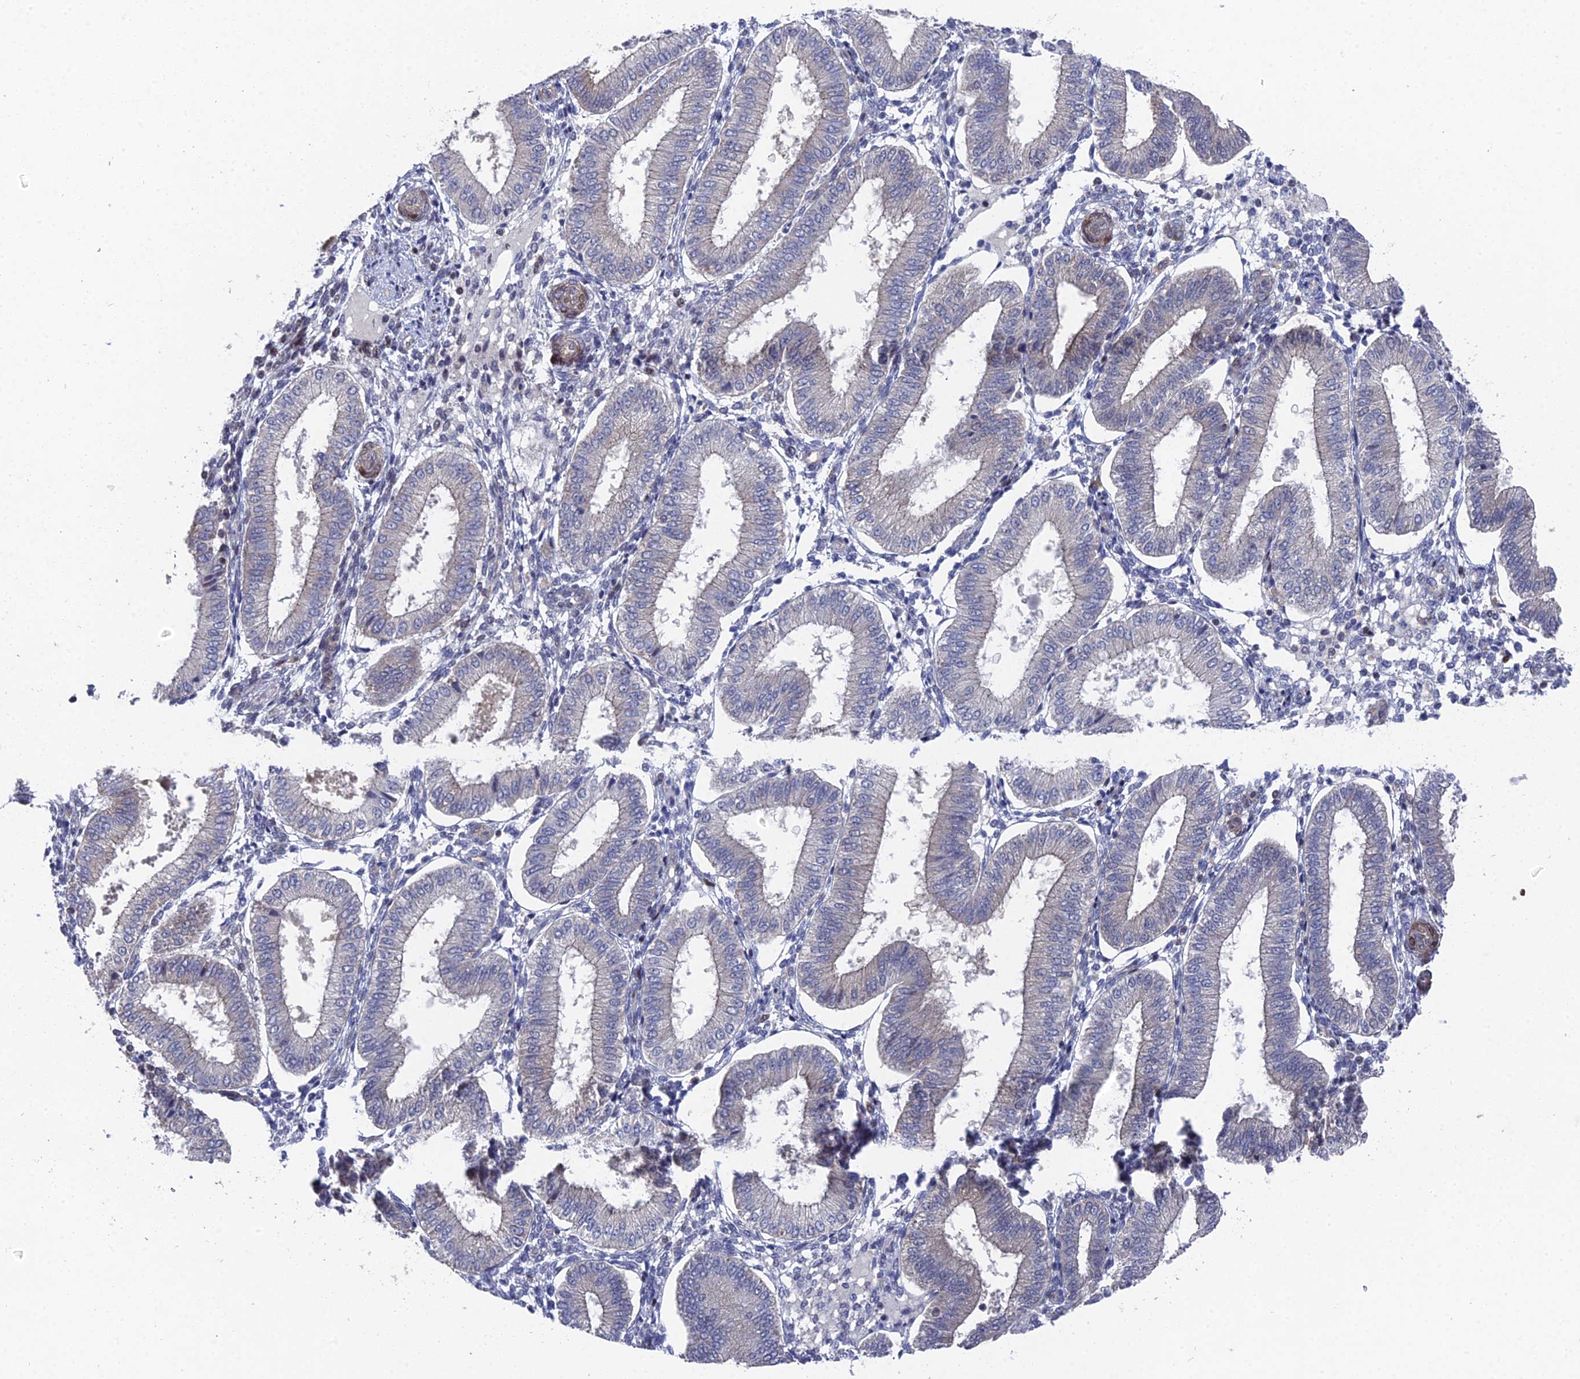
{"staining": {"intensity": "negative", "quantity": "none", "location": "none"}, "tissue": "endometrium", "cell_type": "Cells in endometrial stroma", "image_type": "normal", "snomed": [{"axis": "morphology", "description": "Normal tissue, NOS"}, {"axis": "topography", "description": "Endometrium"}], "caption": "Endometrium was stained to show a protein in brown. There is no significant expression in cells in endometrial stroma. (DAB immunohistochemistry with hematoxylin counter stain).", "gene": "UNC5D", "patient": {"sex": "female", "age": 39}}